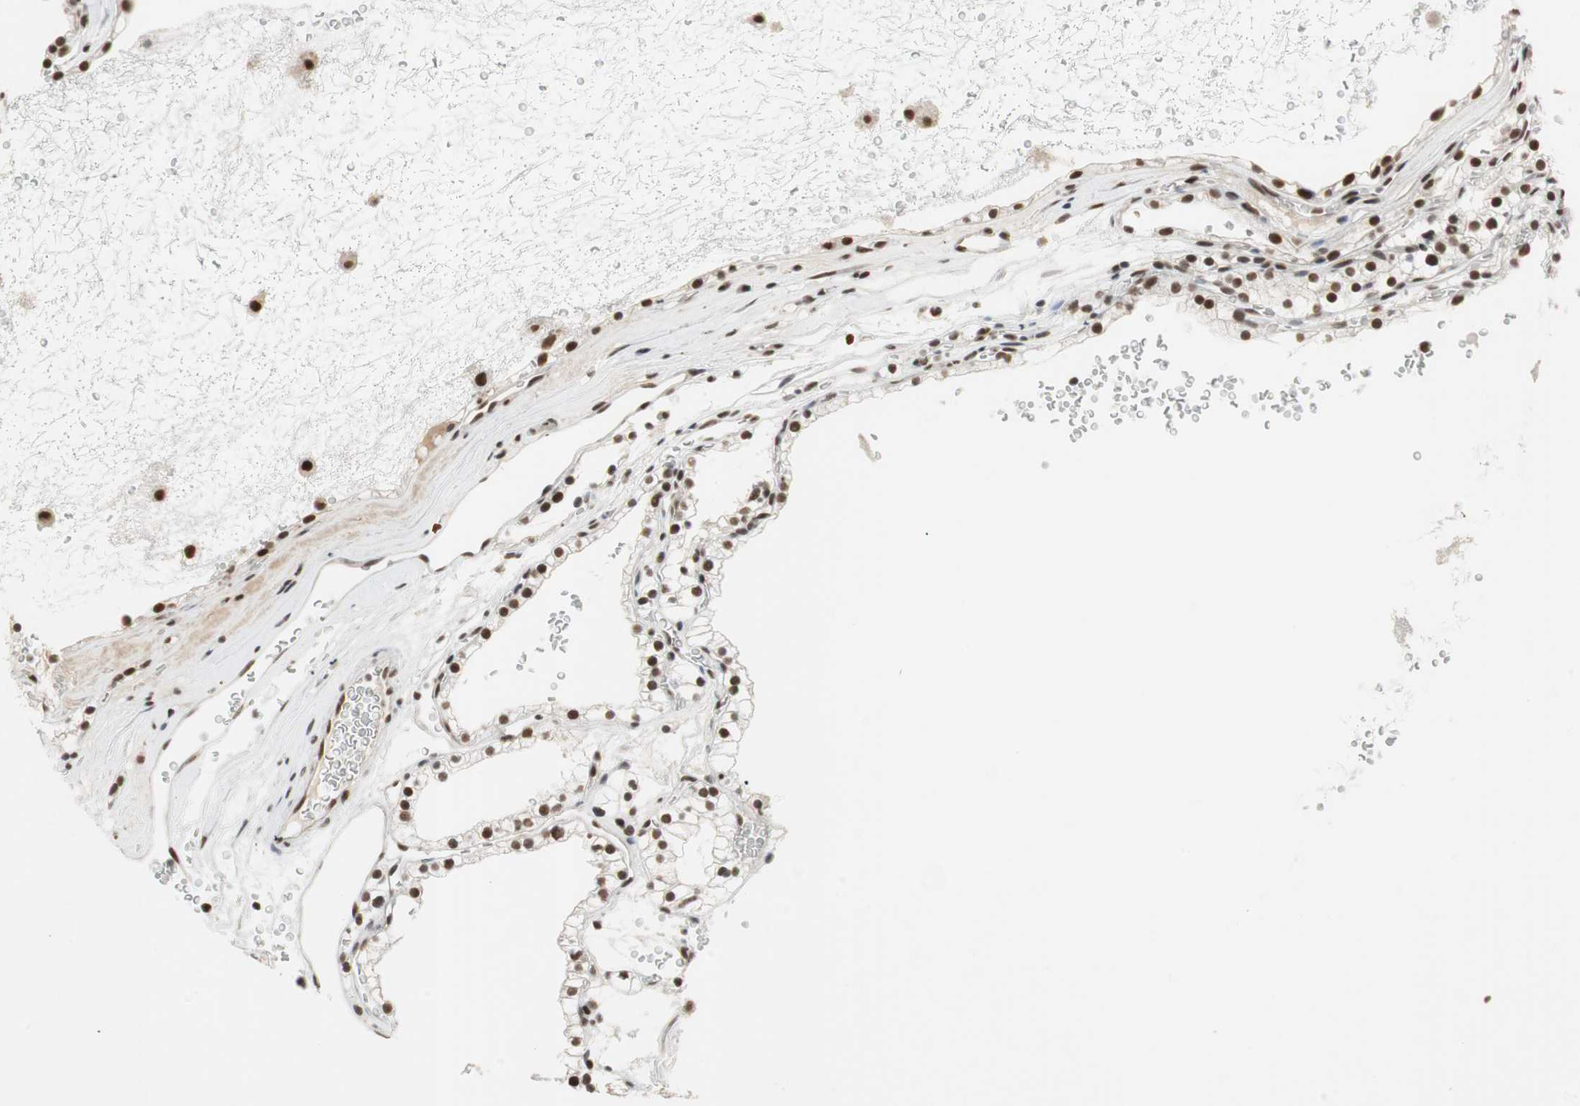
{"staining": {"intensity": "strong", "quantity": ">75%", "location": "nuclear"}, "tissue": "renal cancer", "cell_type": "Tumor cells", "image_type": "cancer", "snomed": [{"axis": "morphology", "description": "Adenocarcinoma, NOS"}, {"axis": "topography", "description": "Kidney"}], "caption": "Adenocarcinoma (renal) tissue shows strong nuclear expression in about >75% of tumor cells, visualized by immunohistochemistry.", "gene": "RTF1", "patient": {"sex": "female", "age": 41}}